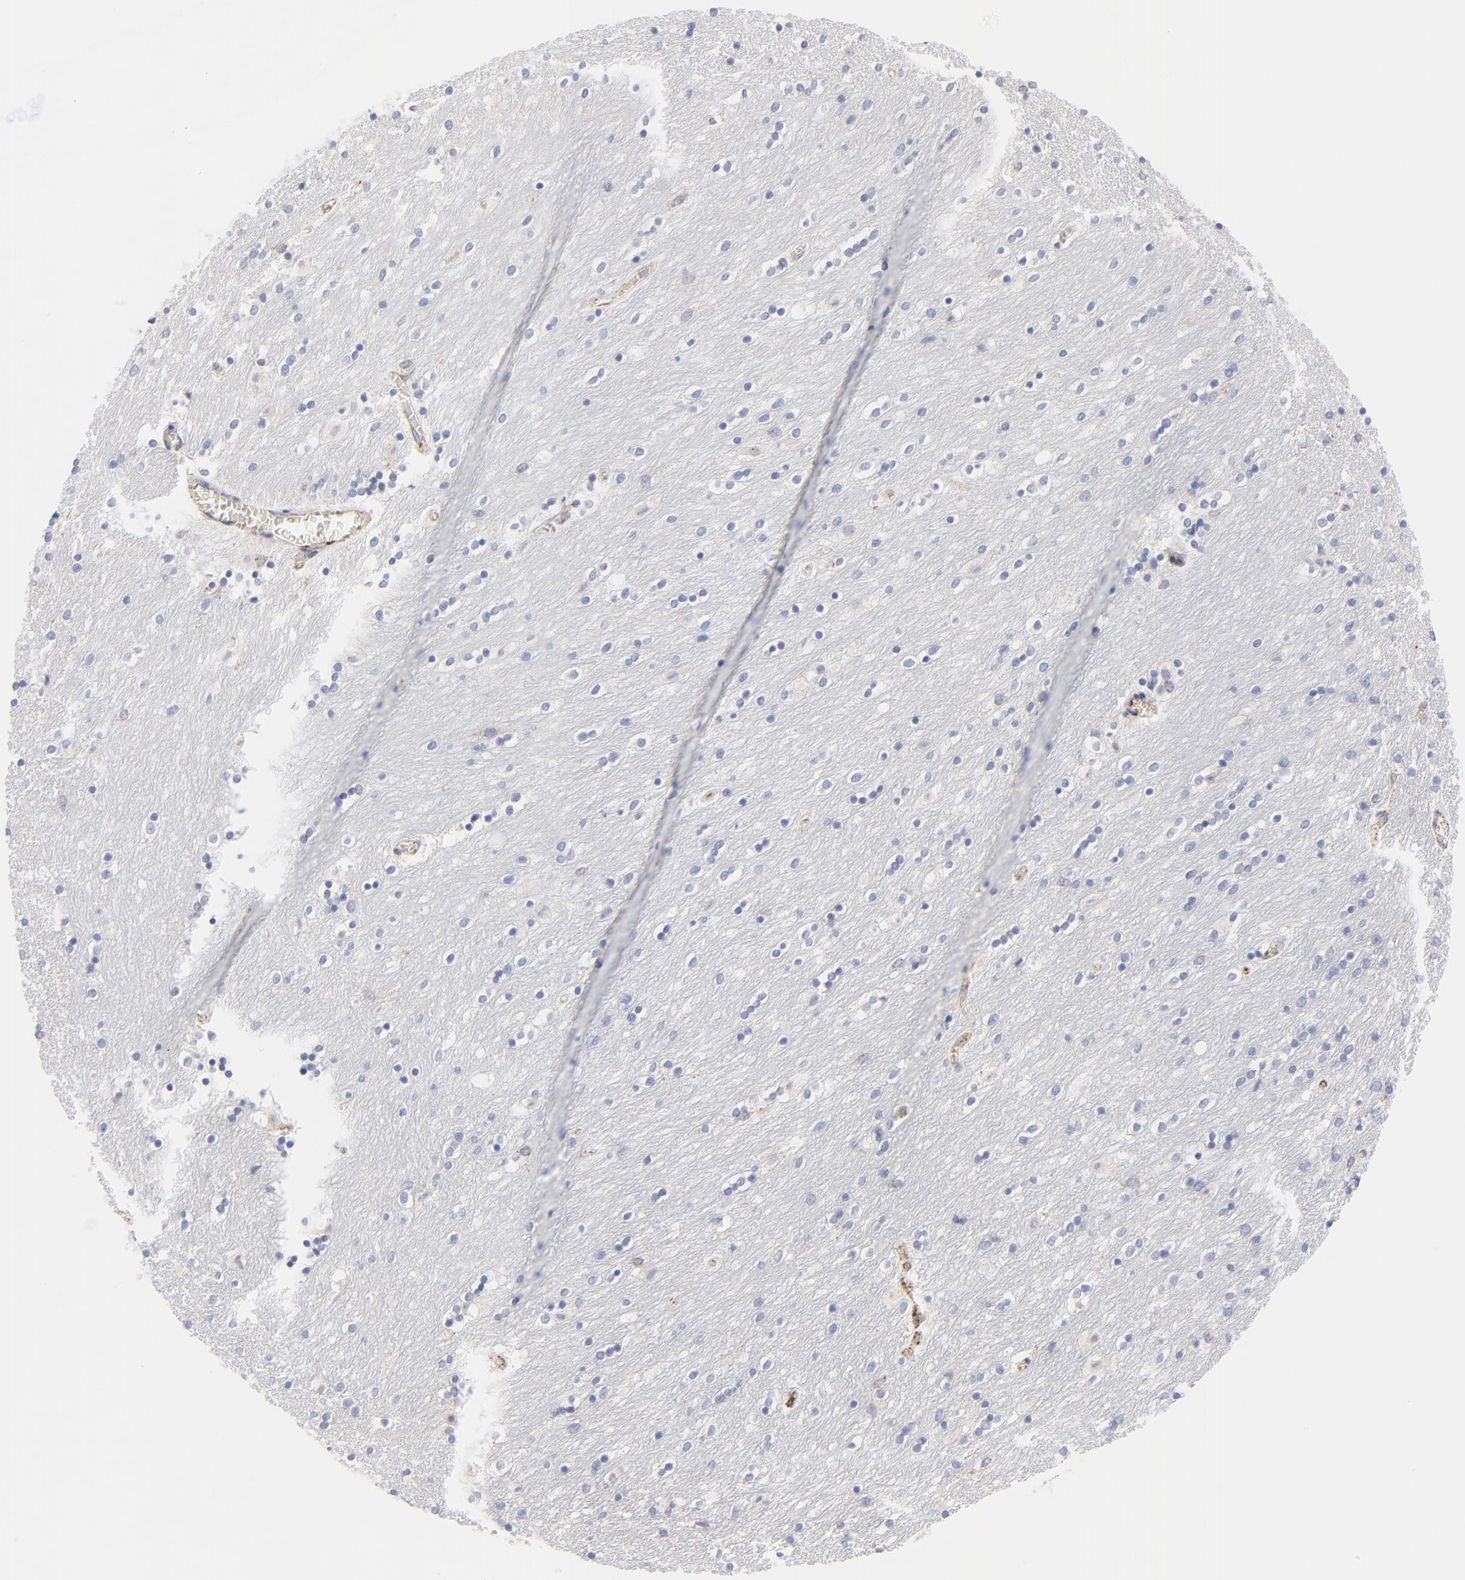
{"staining": {"intensity": "negative", "quantity": "none", "location": "none"}, "tissue": "caudate", "cell_type": "Glial cells", "image_type": "normal", "snomed": [{"axis": "morphology", "description": "Normal tissue, NOS"}, {"axis": "topography", "description": "Lateral ventricle wall"}], "caption": "DAB immunohistochemical staining of normal human caudate shows no significant expression in glial cells. Brightfield microscopy of immunohistochemistry stained with DAB (brown) and hematoxylin (blue), captured at high magnification.", "gene": "TRIM22", "patient": {"sex": "female", "age": 54}}